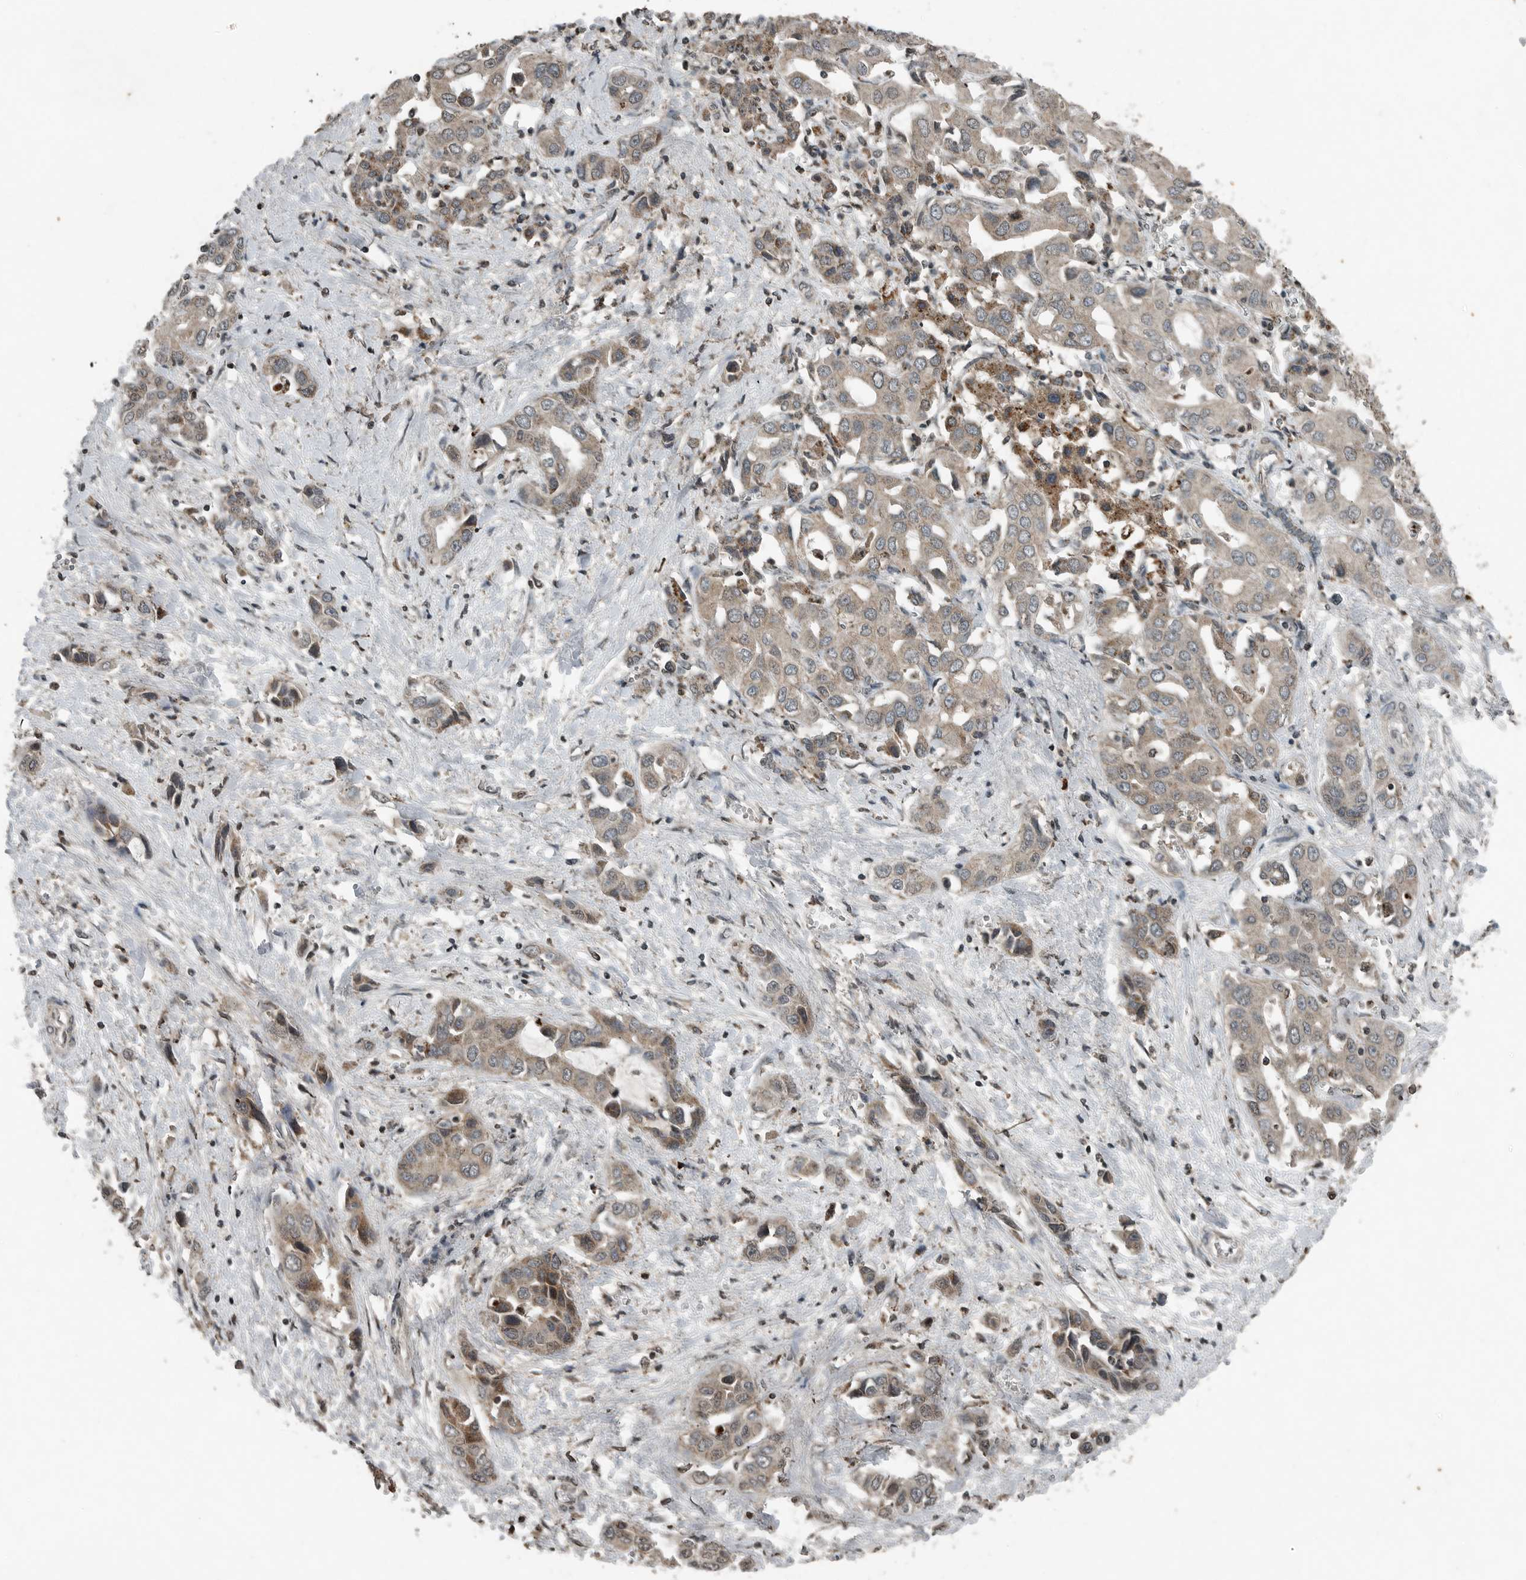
{"staining": {"intensity": "weak", "quantity": "25%-75%", "location": "cytoplasmic/membranous"}, "tissue": "liver cancer", "cell_type": "Tumor cells", "image_type": "cancer", "snomed": [{"axis": "morphology", "description": "Cholangiocarcinoma"}, {"axis": "topography", "description": "Liver"}], "caption": "This image demonstrates liver cholangiocarcinoma stained with immunohistochemistry (IHC) to label a protein in brown. The cytoplasmic/membranous of tumor cells show weak positivity for the protein. Nuclei are counter-stained blue.", "gene": "IL6ST", "patient": {"sex": "female", "age": 52}}